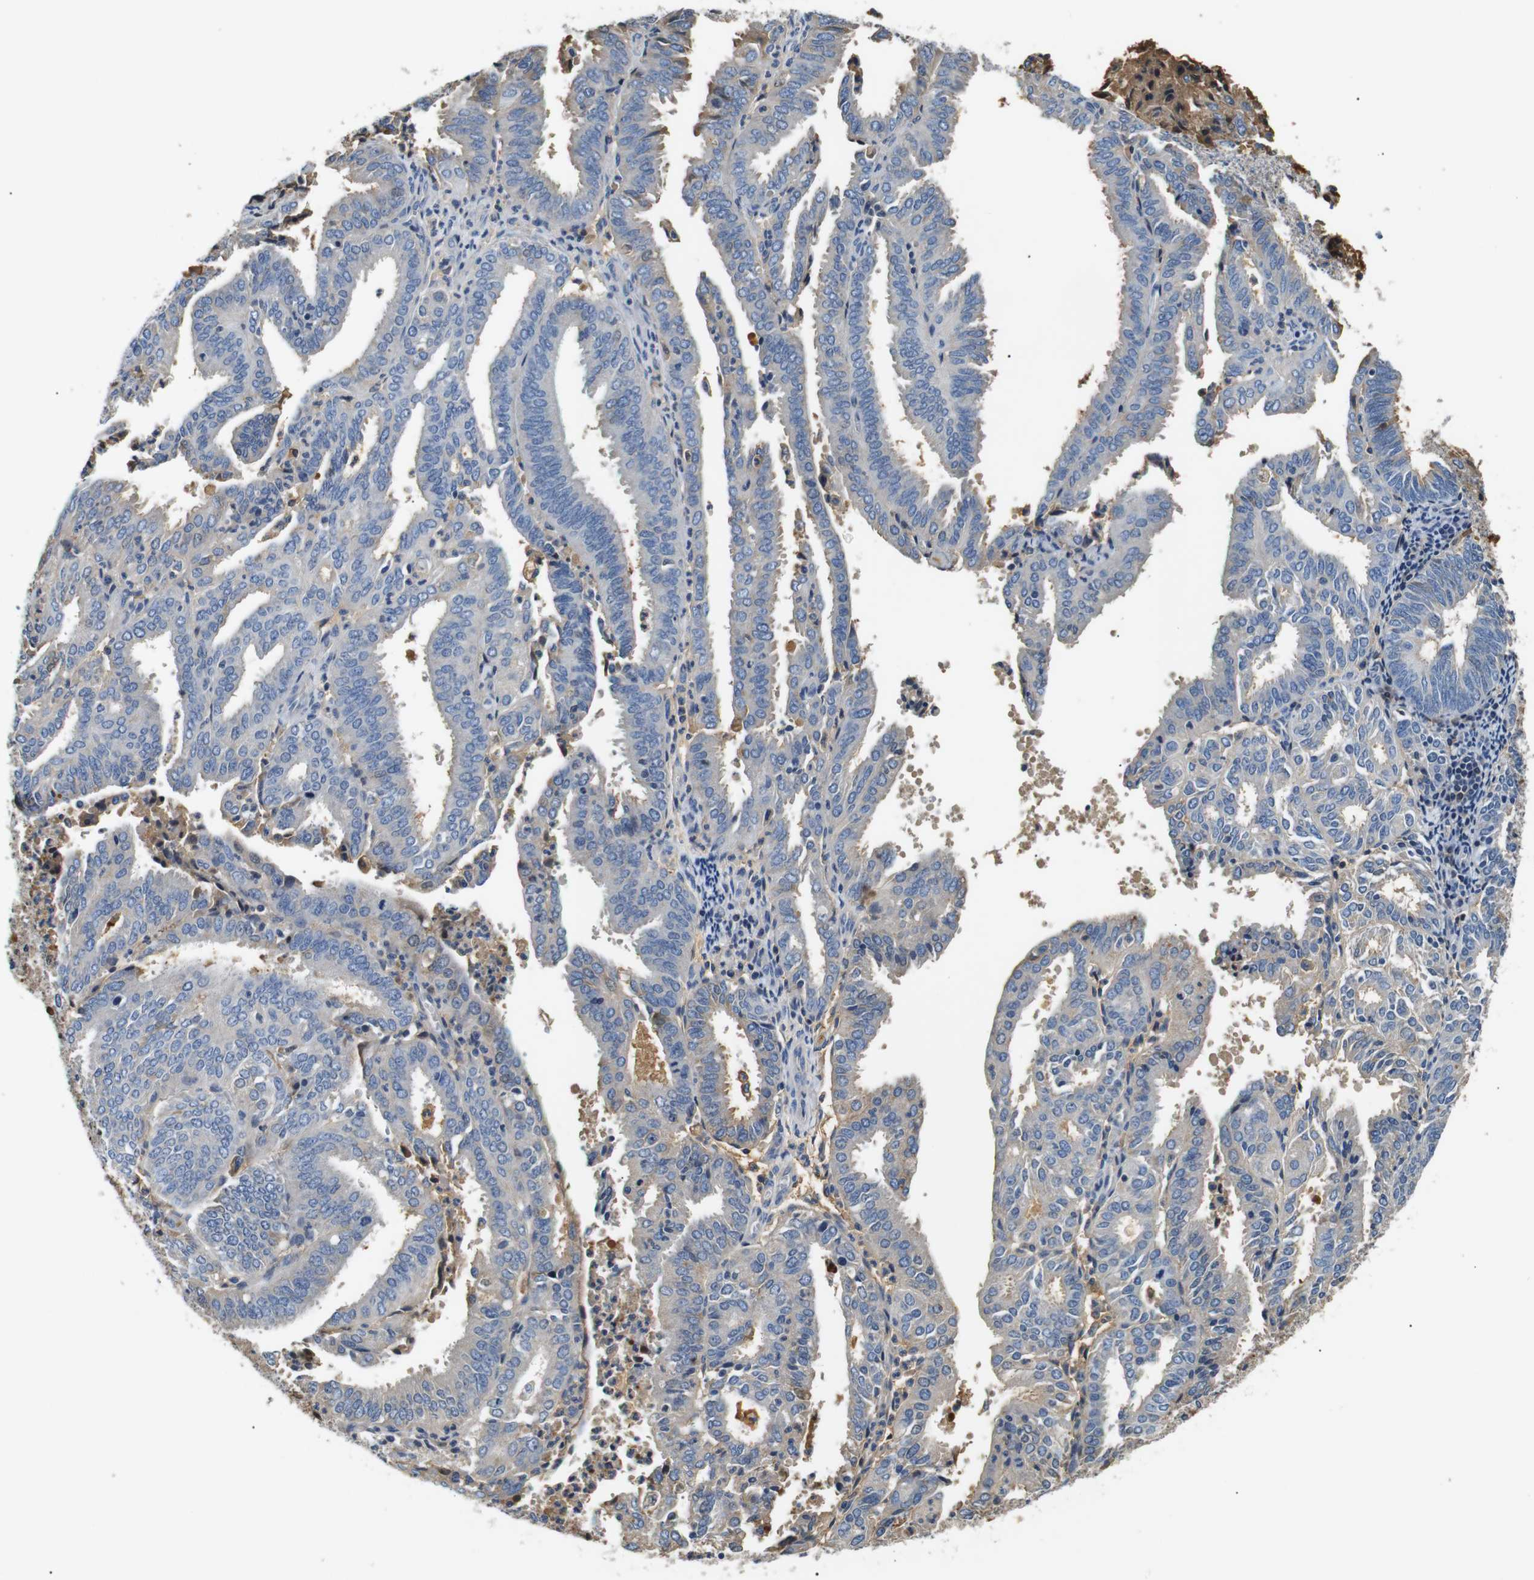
{"staining": {"intensity": "negative", "quantity": "none", "location": "none"}, "tissue": "endometrial cancer", "cell_type": "Tumor cells", "image_type": "cancer", "snomed": [{"axis": "morphology", "description": "Adenocarcinoma, NOS"}, {"axis": "topography", "description": "Uterus"}], "caption": "Human endometrial adenocarcinoma stained for a protein using IHC displays no expression in tumor cells.", "gene": "LHCGR", "patient": {"sex": "female", "age": 60}}